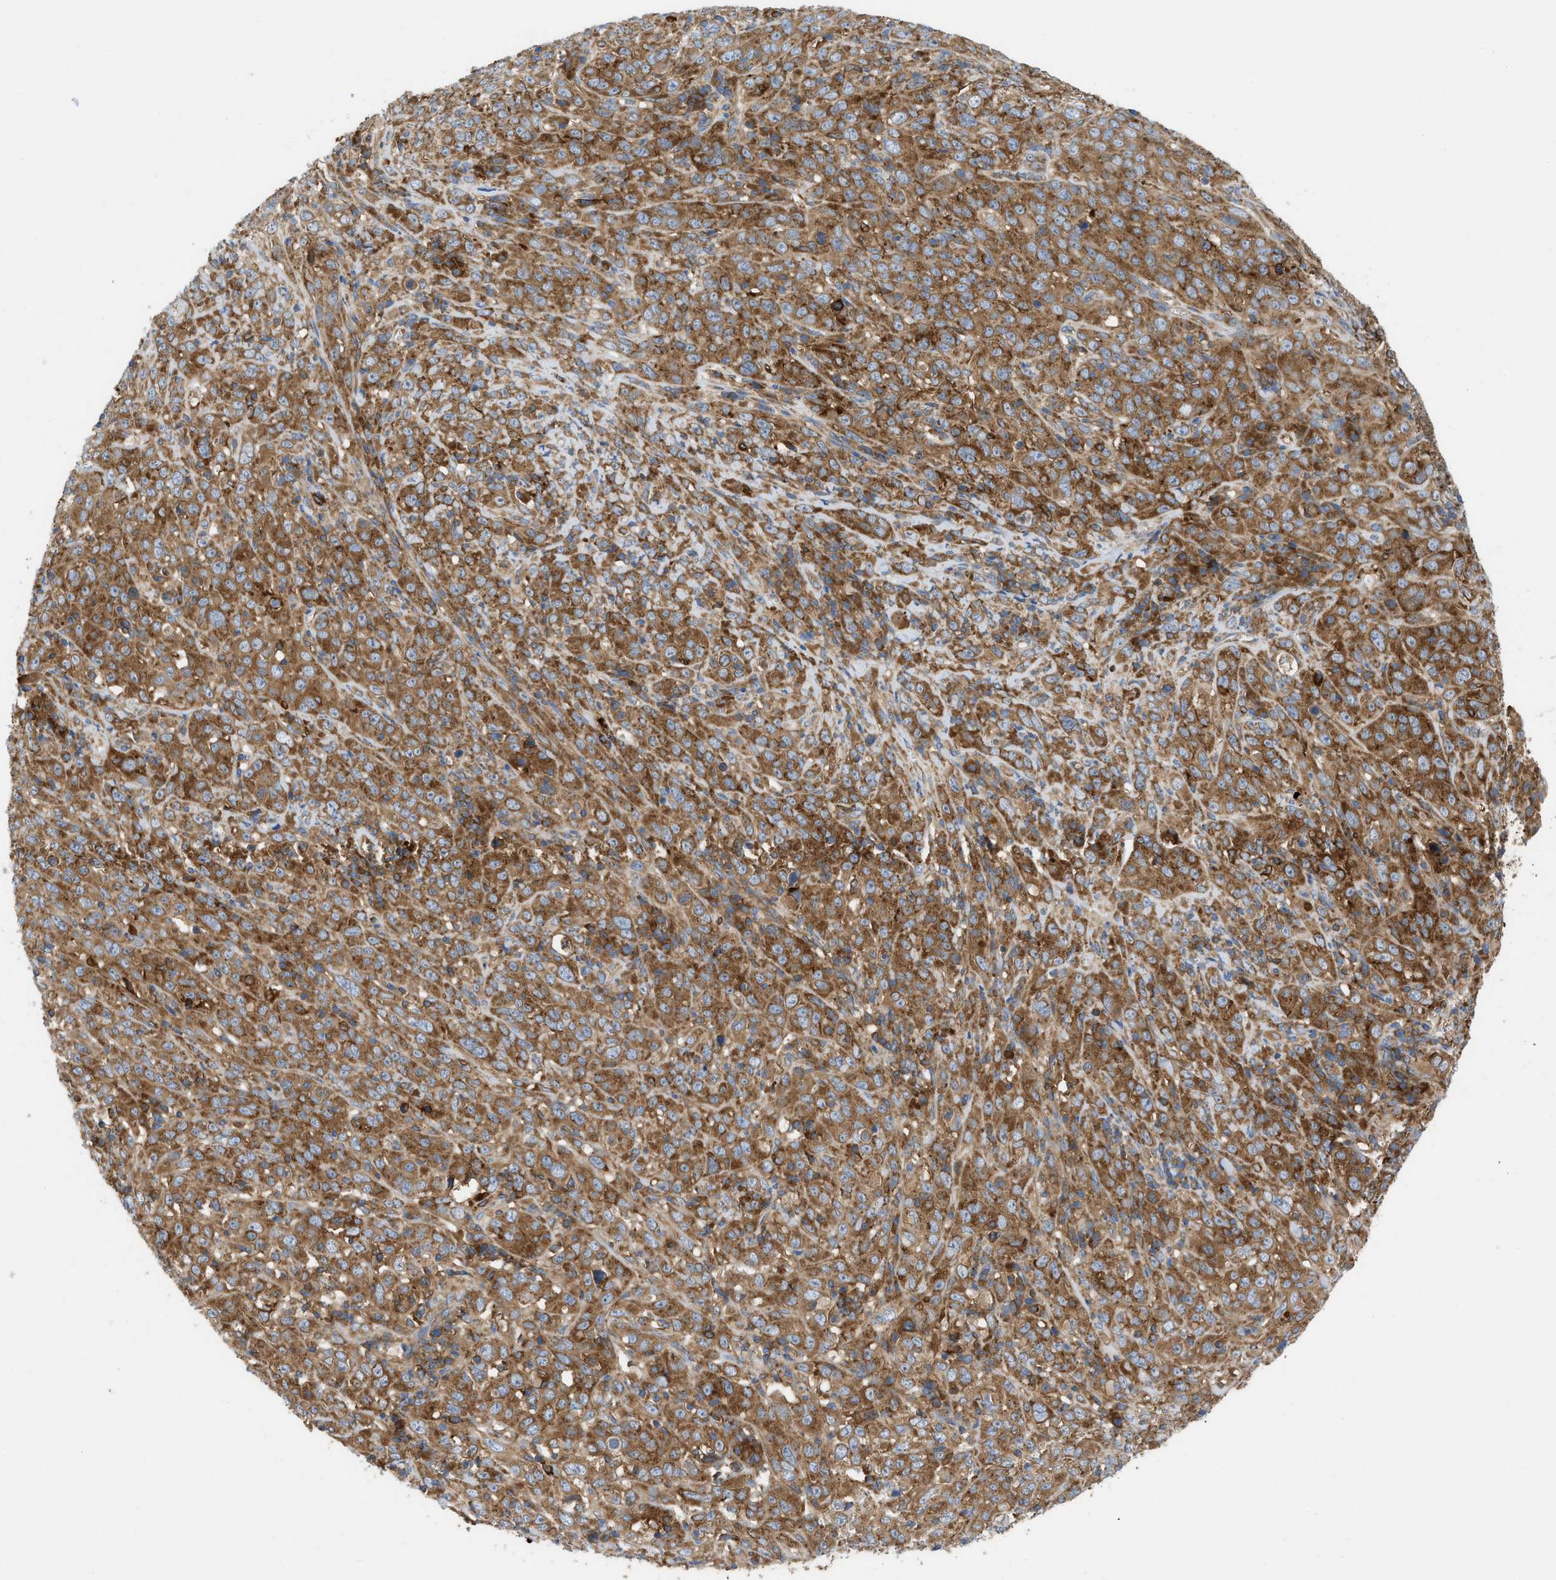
{"staining": {"intensity": "strong", "quantity": ">75%", "location": "cytoplasmic/membranous"}, "tissue": "cervical cancer", "cell_type": "Tumor cells", "image_type": "cancer", "snomed": [{"axis": "morphology", "description": "Squamous cell carcinoma, NOS"}, {"axis": "topography", "description": "Cervix"}], "caption": "A high amount of strong cytoplasmic/membranous staining is seen in about >75% of tumor cells in cervical cancer (squamous cell carcinoma) tissue.", "gene": "GPAT4", "patient": {"sex": "female", "age": 46}}